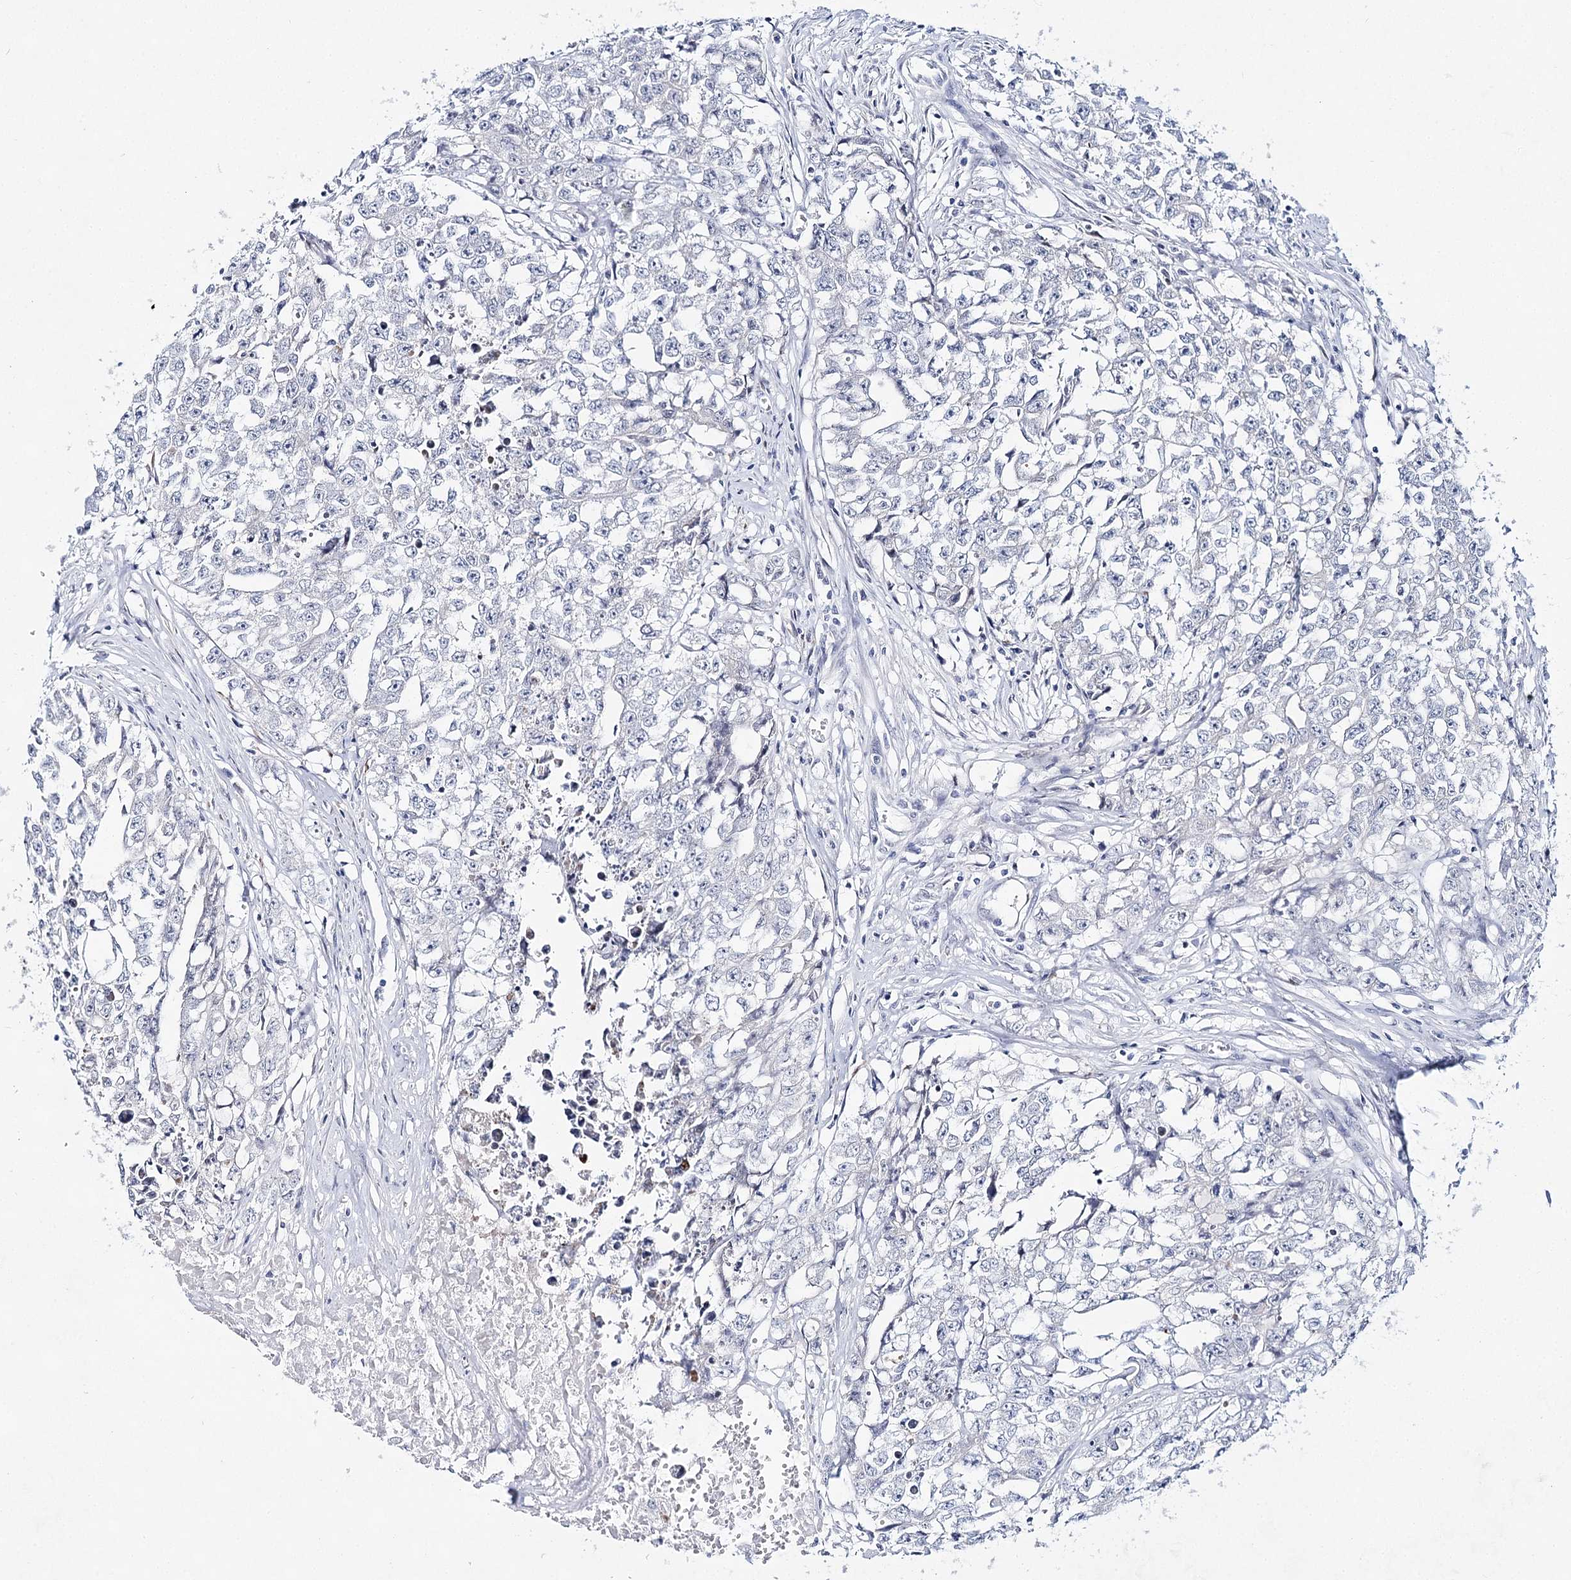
{"staining": {"intensity": "negative", "quantity": "none", "location": "none"}, "tissue": "testis cancer", "cell_type": "Tumor cells", "image_type": "cancer", "snomed": [{"axis": "morphology", "description": "Seminoma, NOS"}, {"axis": "morphology", "description": "Carcinoma, Embryonal, NOS"}, {"axis": "topography", "description": "Testis"}], "caption": "The photomicrograph demonstrates no significant expression in tumor cells of testis cancer (seminoma). (DAB (3,3'-diaminobenzidine) immunohistochemistry (IHC), high magnification).", "gene": "BPHL", "patient": {"sex": "male", "age": 43}}